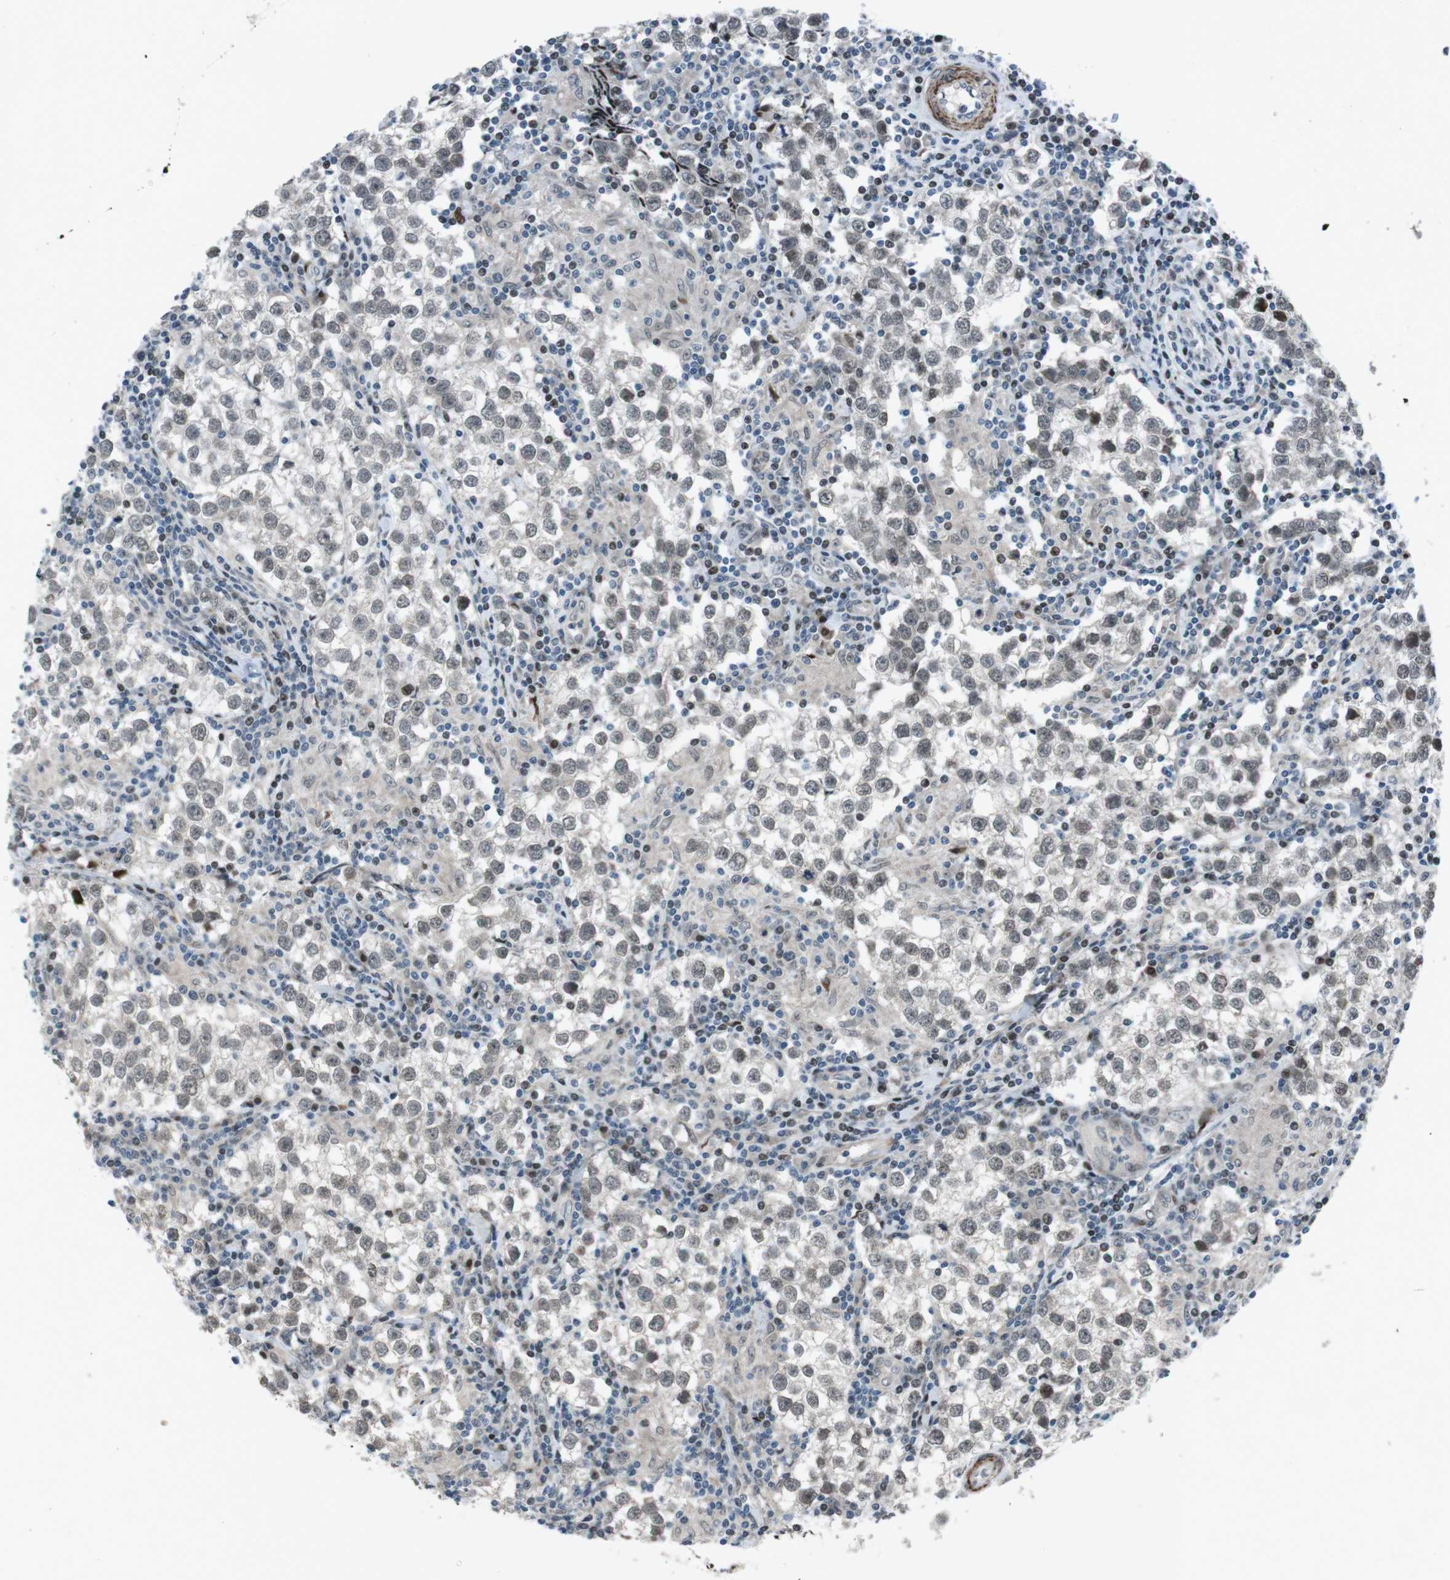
{"staining": {"intensity": "weak", "quantity": "<25%", "location": "nuclear"}, "tissue": "testis cancer", "cell_type": "Tumor cells", "image_type": "cancer", "snomed": [{"axis": "morphology", "description": "Seminoma, NOS"}, {"axis": "morphology", "description": "Carcinoma, Embryonal, NOS"}, {"axis": "topography", "description": "Testis"}], "caption": "DAB (3,3'-diaminobenzidine) immunohistochemical staining of embryonal carcinoma (testis) reveals no significant staining in tumor cells.", "gene": "PBRM1", "patient": {"sex": "male", "age": 36}}